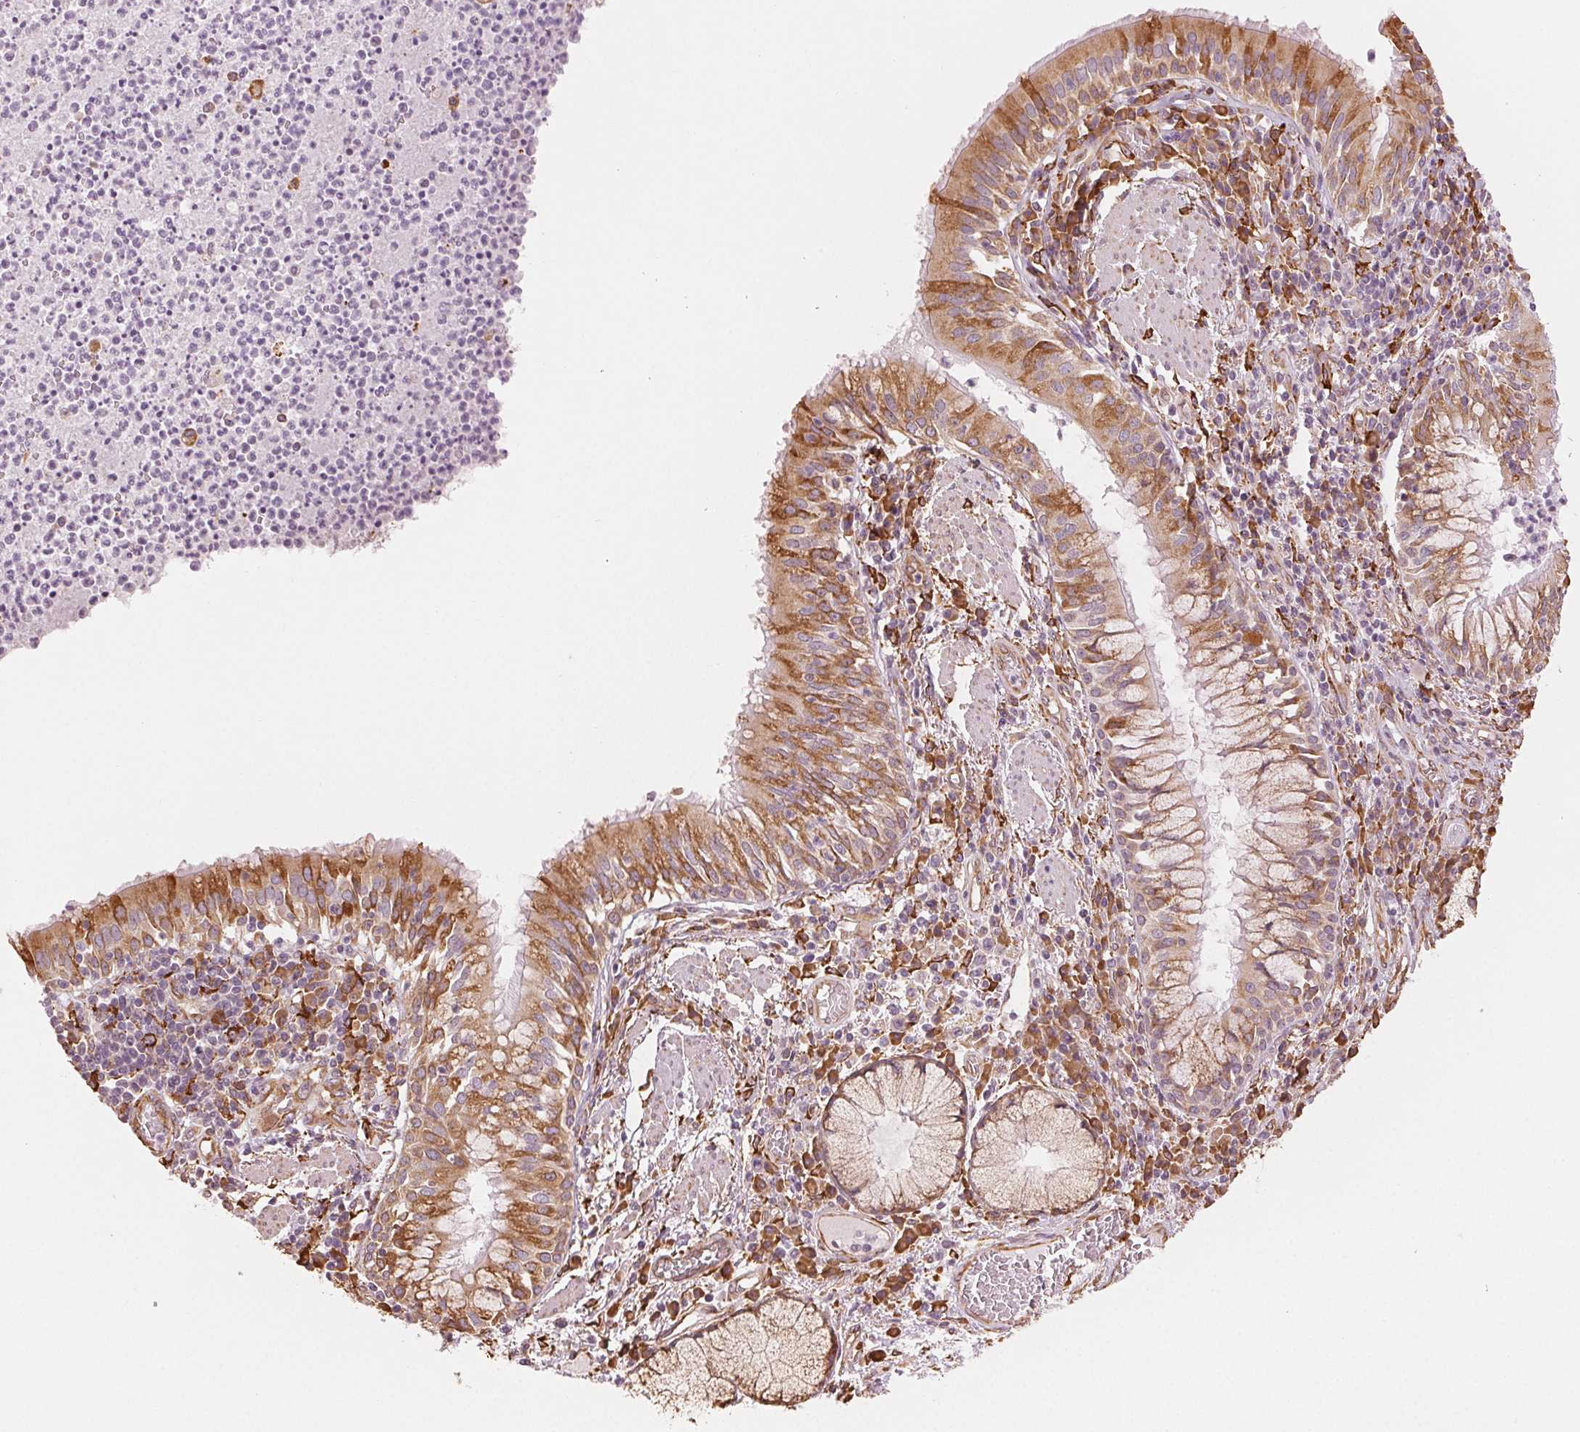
{"staining": {"intensity": "moderate", "quantity": ">75%", "location": "cytoplasmic/membranous"}, "tissue": "bronchus", "cell_type": "Respiratory epithelial cells", "image_type": "normal", "snomed": [{"axis": "morphology", "description": "Normal tissue, NOS"}, {"axis": "topography", "description": "Lymph node"}, {"axis": "topography", "description": "Bronchus"}], "caption": "Normal bronchus reveals moderate cytoplasmic/membranous expression in about >75% of respiratory epithelial cells, visualized by immunohistochemistry. (Stains: DAB (3,3'-diaminobenzidine) in brown, nuclei in blue, Microscopy: brightfield microscopy at high magnification).", "gene": "RCN3", "patient": {"sex": "male", "age": 56}}